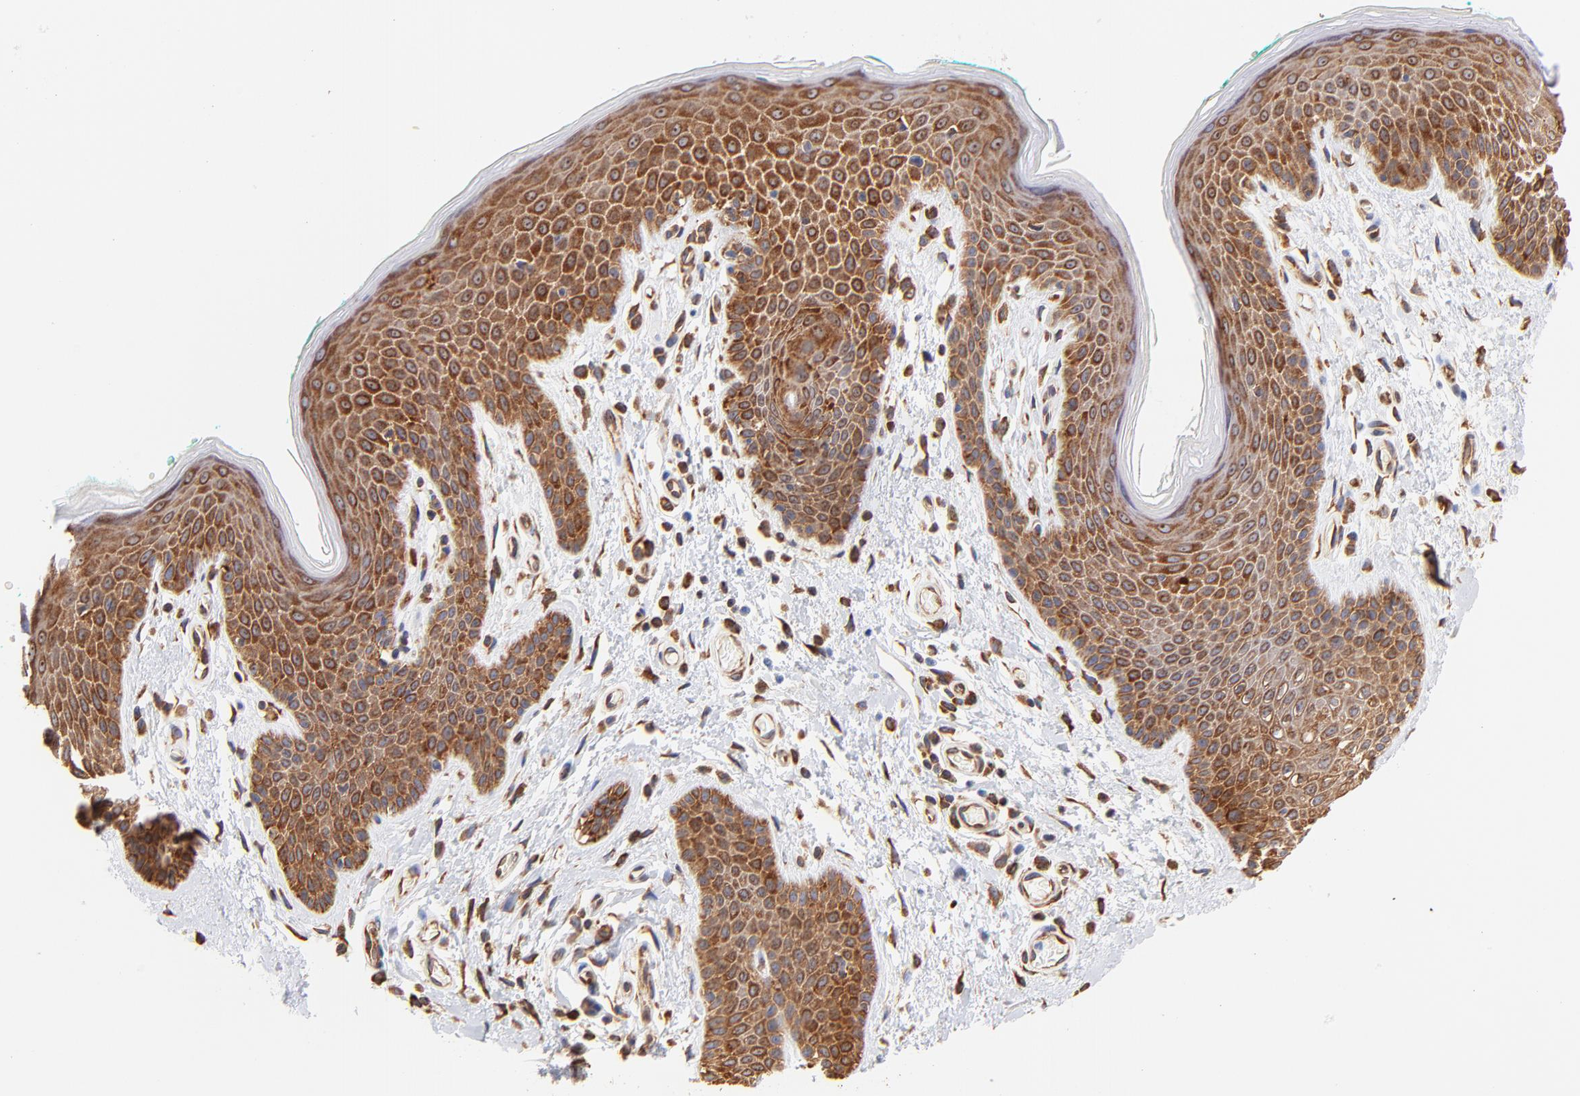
{"staining": {"intensity": "strong", "quantity": ">75%", "location": "cytoplasmic/membranous"}, "tissue": "skin", "cell_type": "Epidermal cells", "image_type": "normal", "snomed": [{"axis": "morphology", "description": "Normal tissue, NOS"}, {"axis": "topography", "description": "Anal"}], "caption": "The image shows immunohistochemical staining of benign skin. There is strong cytoplasmic/membranous staining is seen in about >75% of epidermal cells.", "gene": "RPL27", "patient": {"sex": "male", "age": 74}}